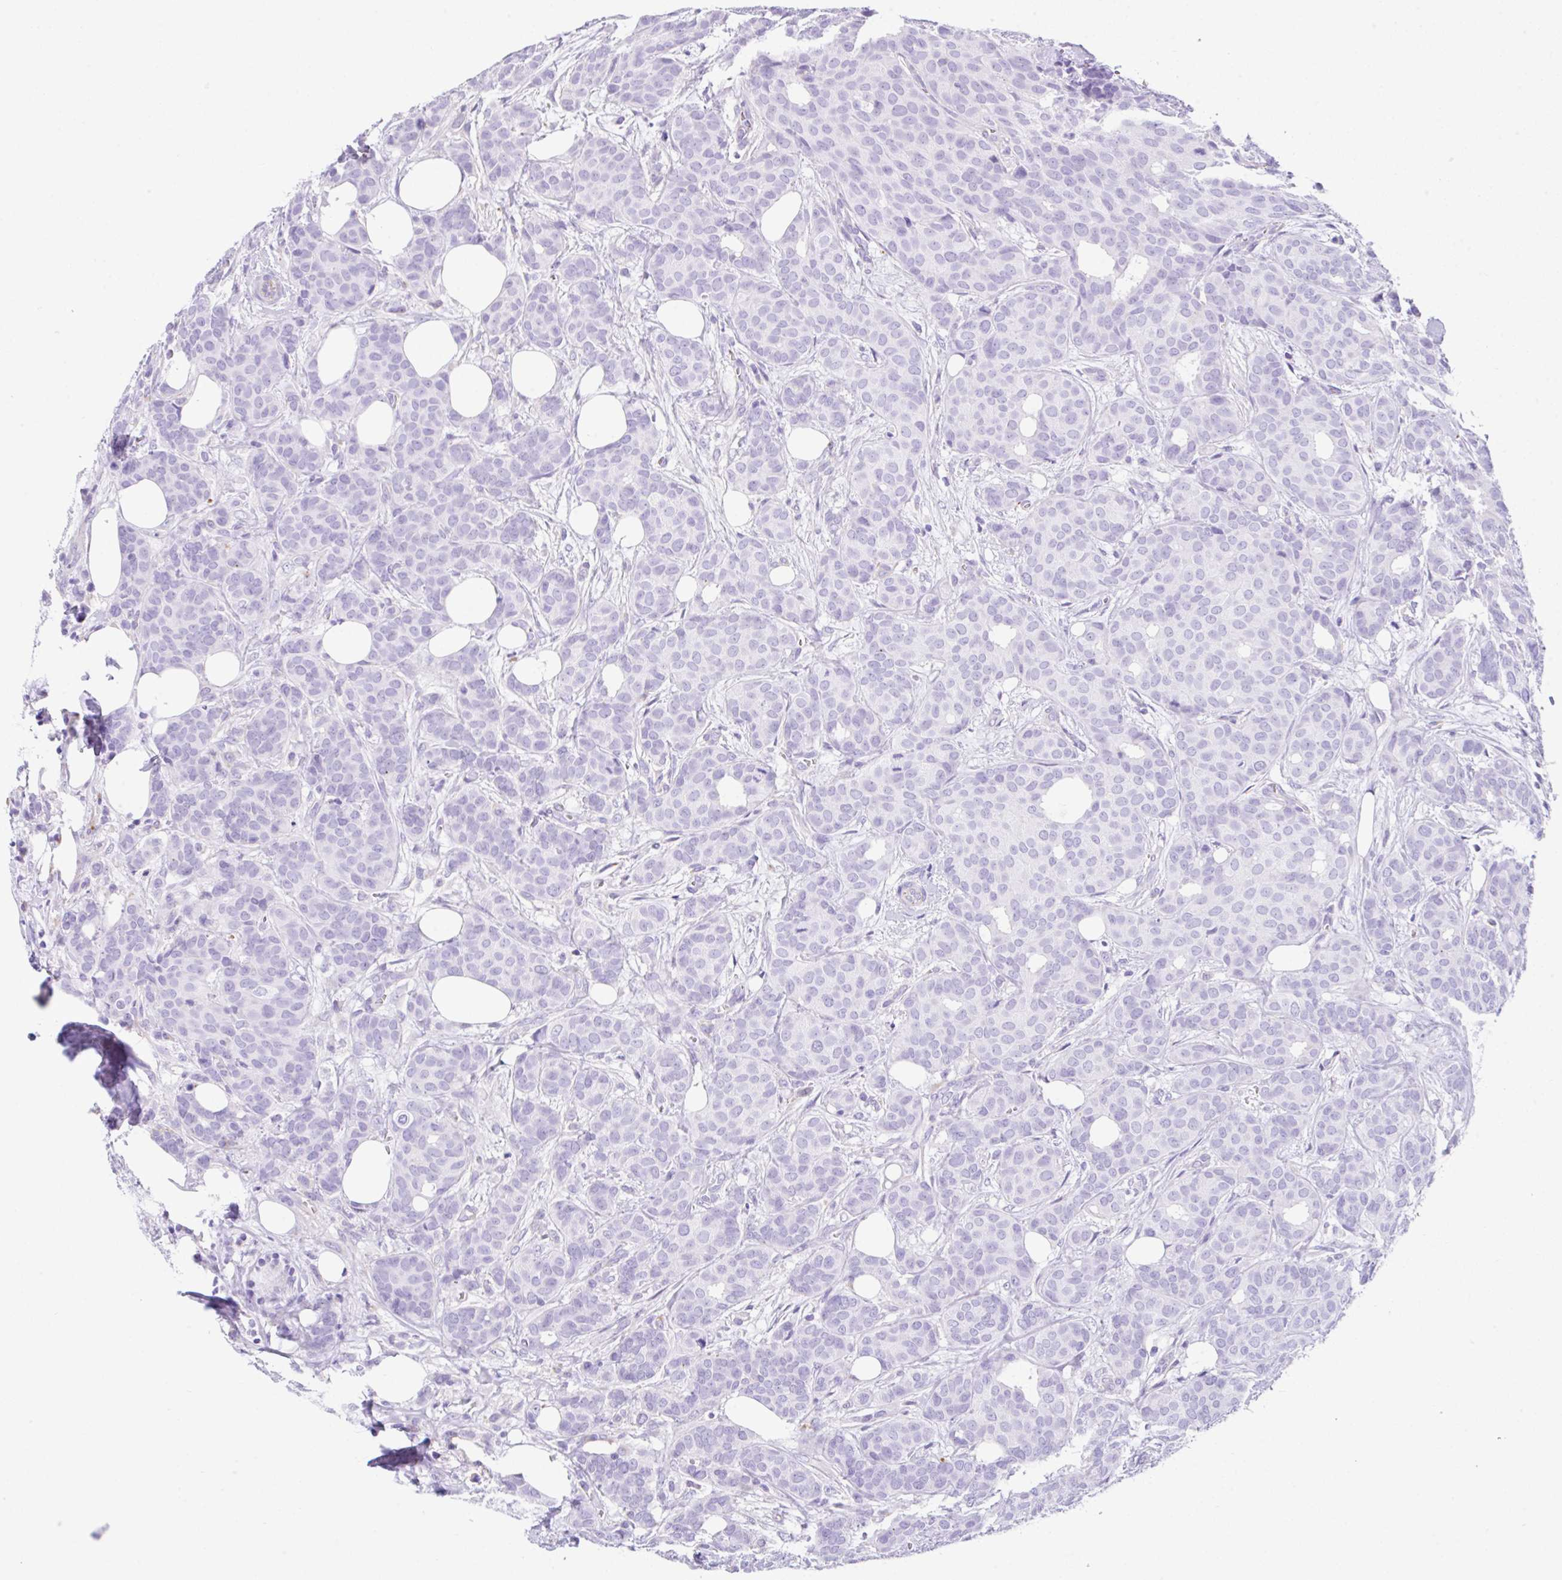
{"staining": {"intensity": "negative", "quantity": "none", "location": "none"}, "tissue": "breast cancer", "cell_type": "Tumor cells", "image_type": "cancer", "snomed": [{"axis": "morphology", "description": "Duct carcinoma"}, {"axis": "topography", "description": "Breast"}], "caption": "Immunohistochemistry (IHC) micrograph of human breast cancer (intraductal carcinoma) stained for a protein (brown), which exhibits no expression in tumor cells.", "gene": "NDUFAF8", "patient": {"sex": "female", "age": 70}}